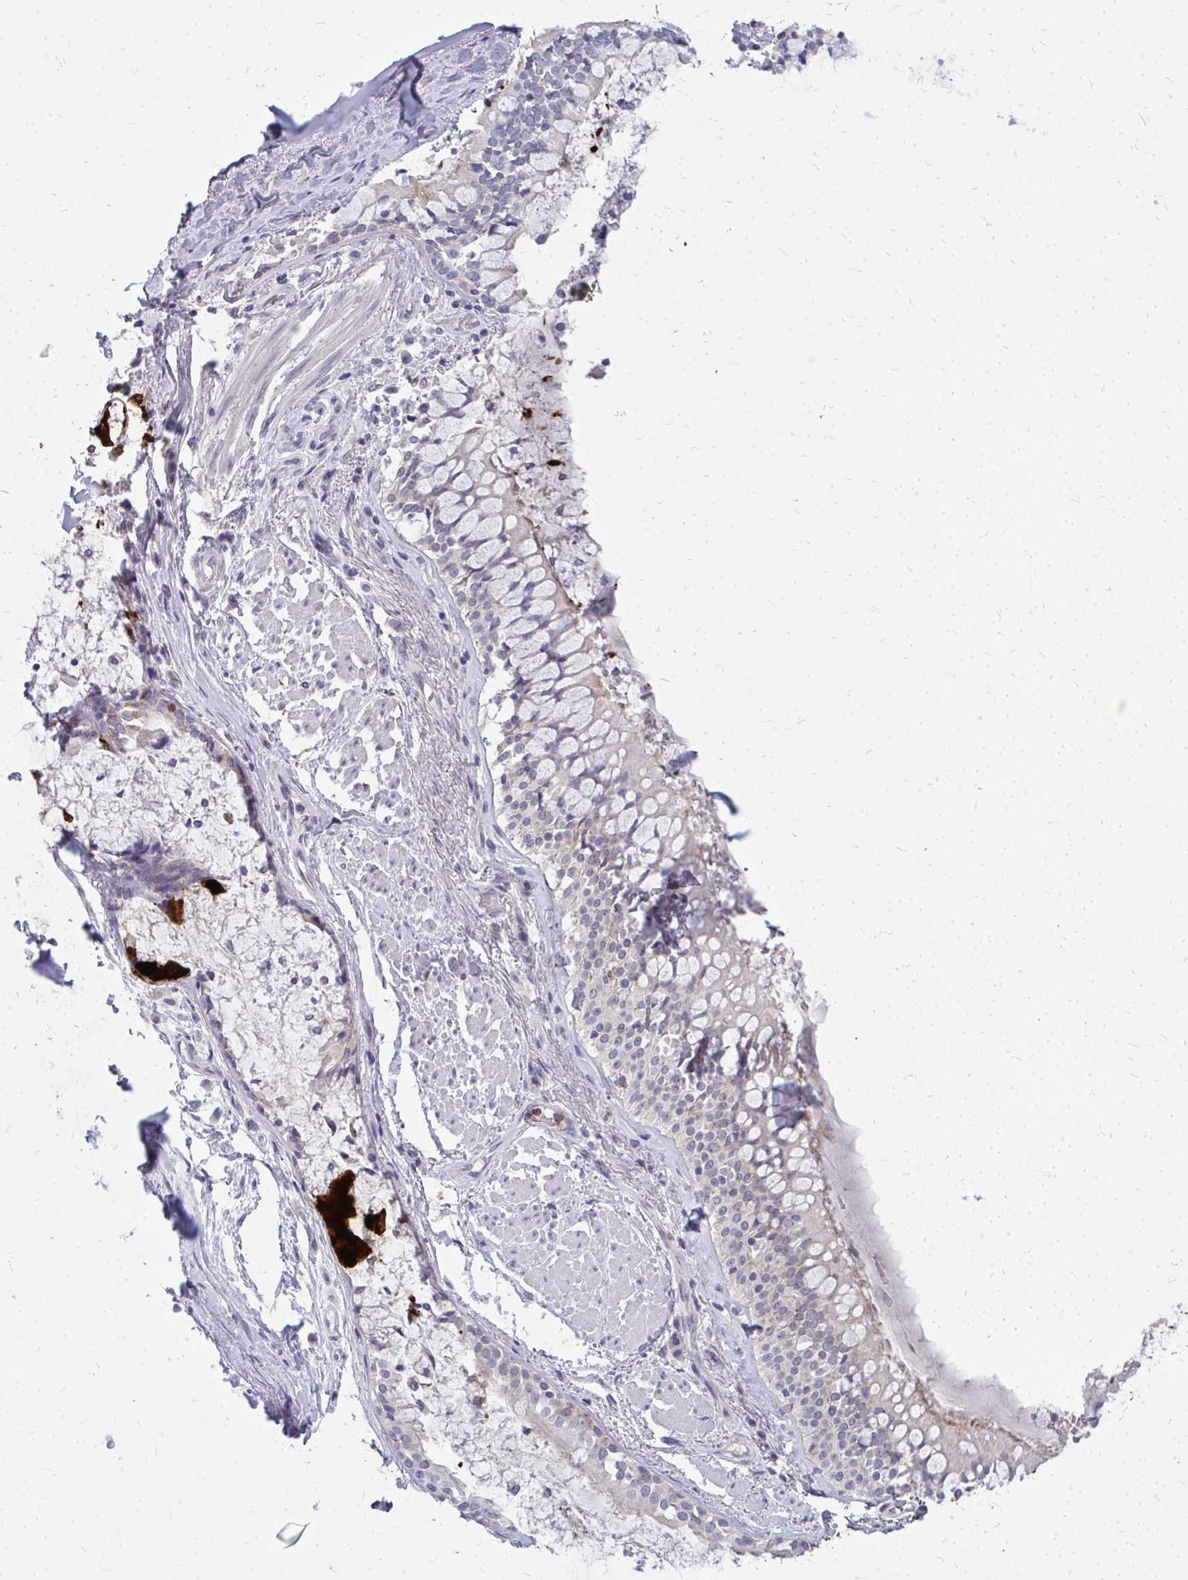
{"staining": {"intensity": "negative", "quantity": "none", "location": "none"}, "tissue": "adipose tissue", "cell_type": "Adipocytes", "image_type": "normal", "snomed": [{"axis": "morphology", "description": "Normal tissue, NOS"}, {"axis": "topography", "description": "Cartilage tissue"}, {"axis": "topography", "description": "Bronchus"}], "caption": "This is a photomicrograph of IHC staining of benign adipose tissue, which shows no expression in adipocytes.", "gene": "ACSL5", "patient": {"sex": "male", "age": 64}}